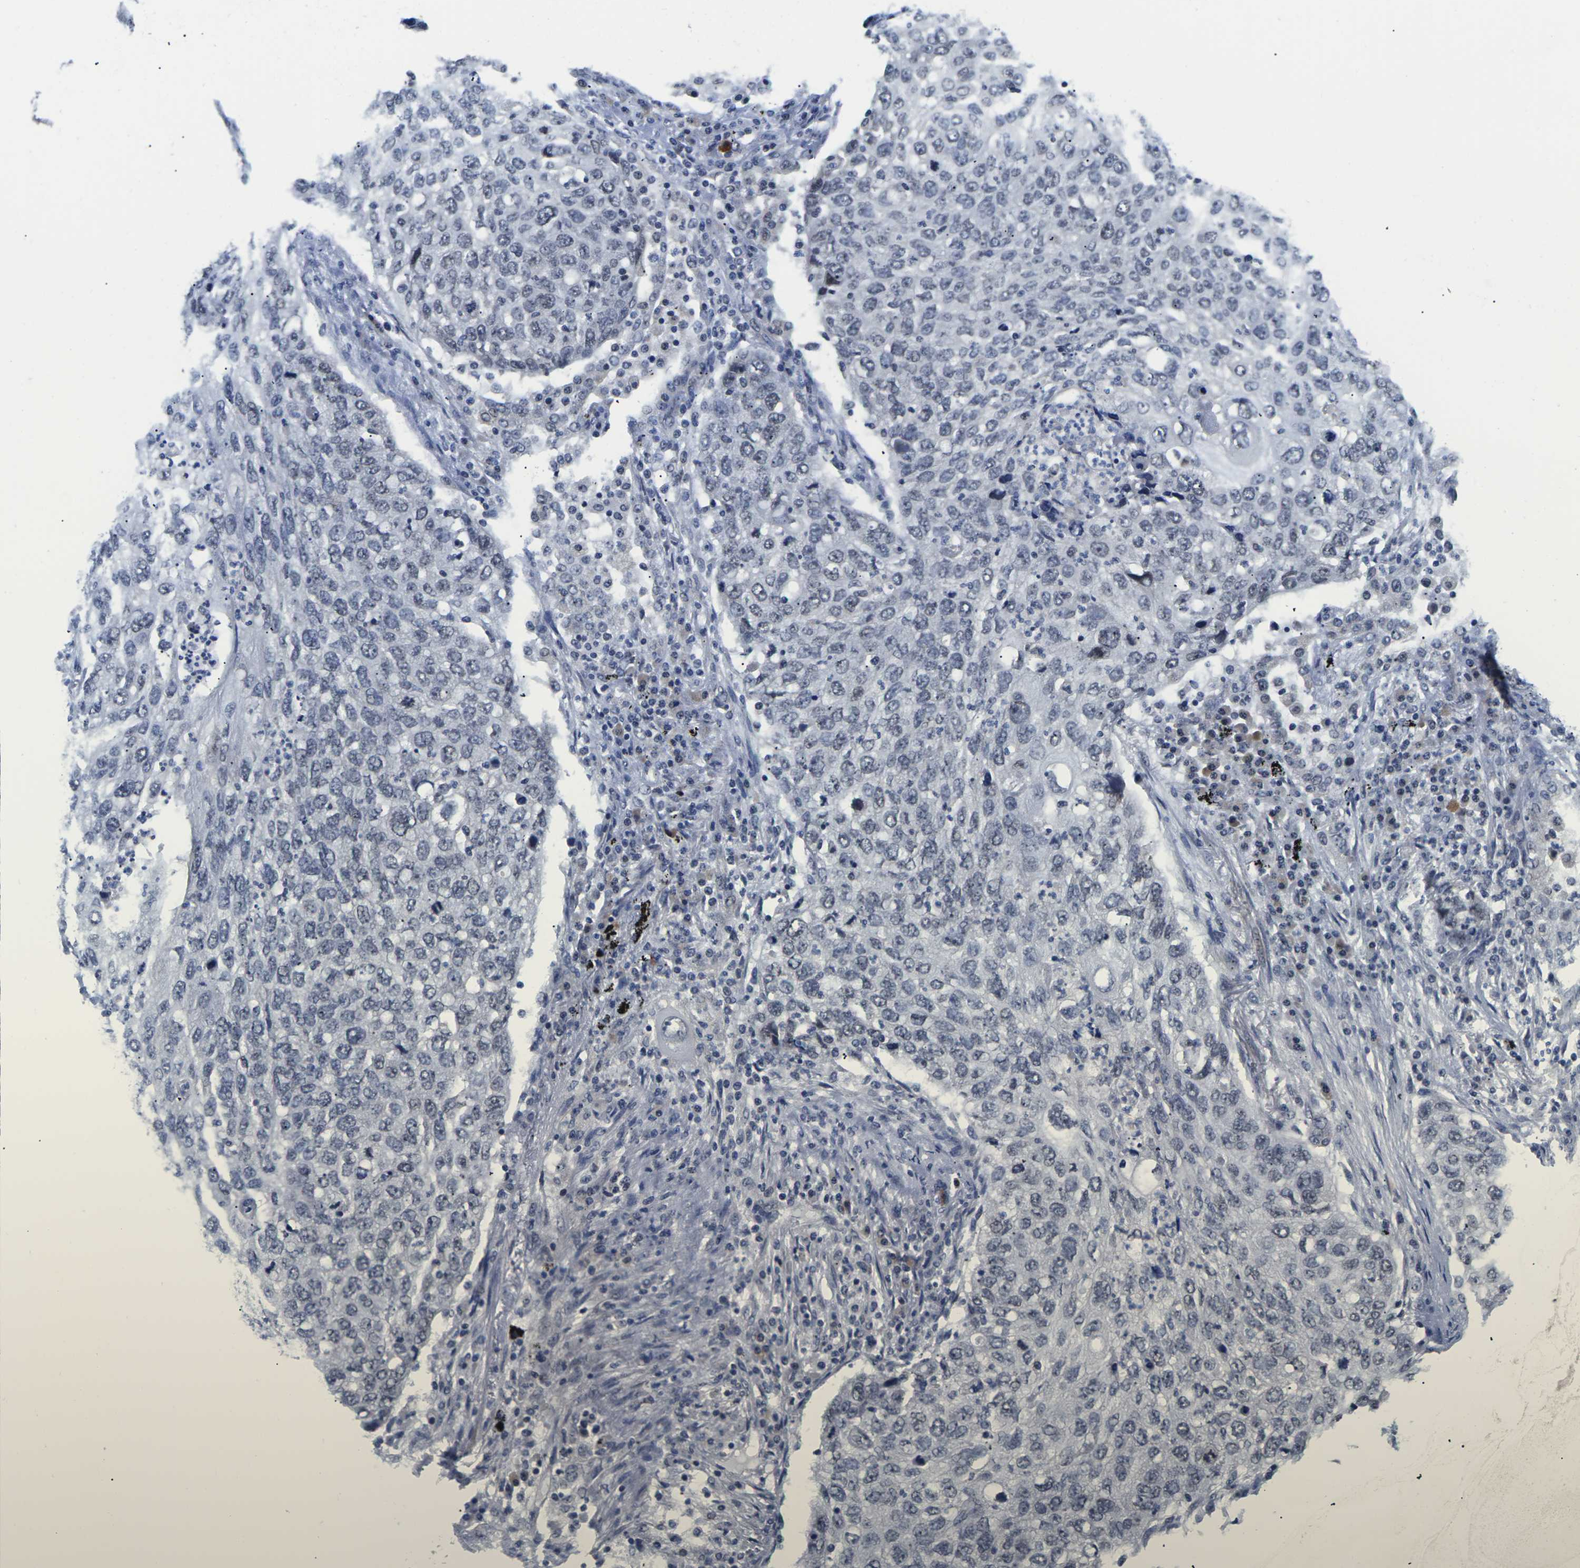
{"staining": {"intensity": "negative", "quantity": "none", "location": "none"}, "tissue": "lung cancer", "cell_type": "Tumor cells", "image_type": "cancer", "snomed": [{"axis": "morphology", "description": "Squamous cell carcinoma, NOS"}, {"axis": "topography", "description": "Lung"}], "caption": "This photomicrograph is of lung squamous cell carcinoma stained with IHC to label a protein in brown with the nuclei are counter-stained blue. There is no expression in tumor cells. (Brightfield microscopy of DAB immunohistochemistry (IHC) at high magnification).", "gene": "ST6GAL2", "patient": {"sex": "female", "age": 63}}